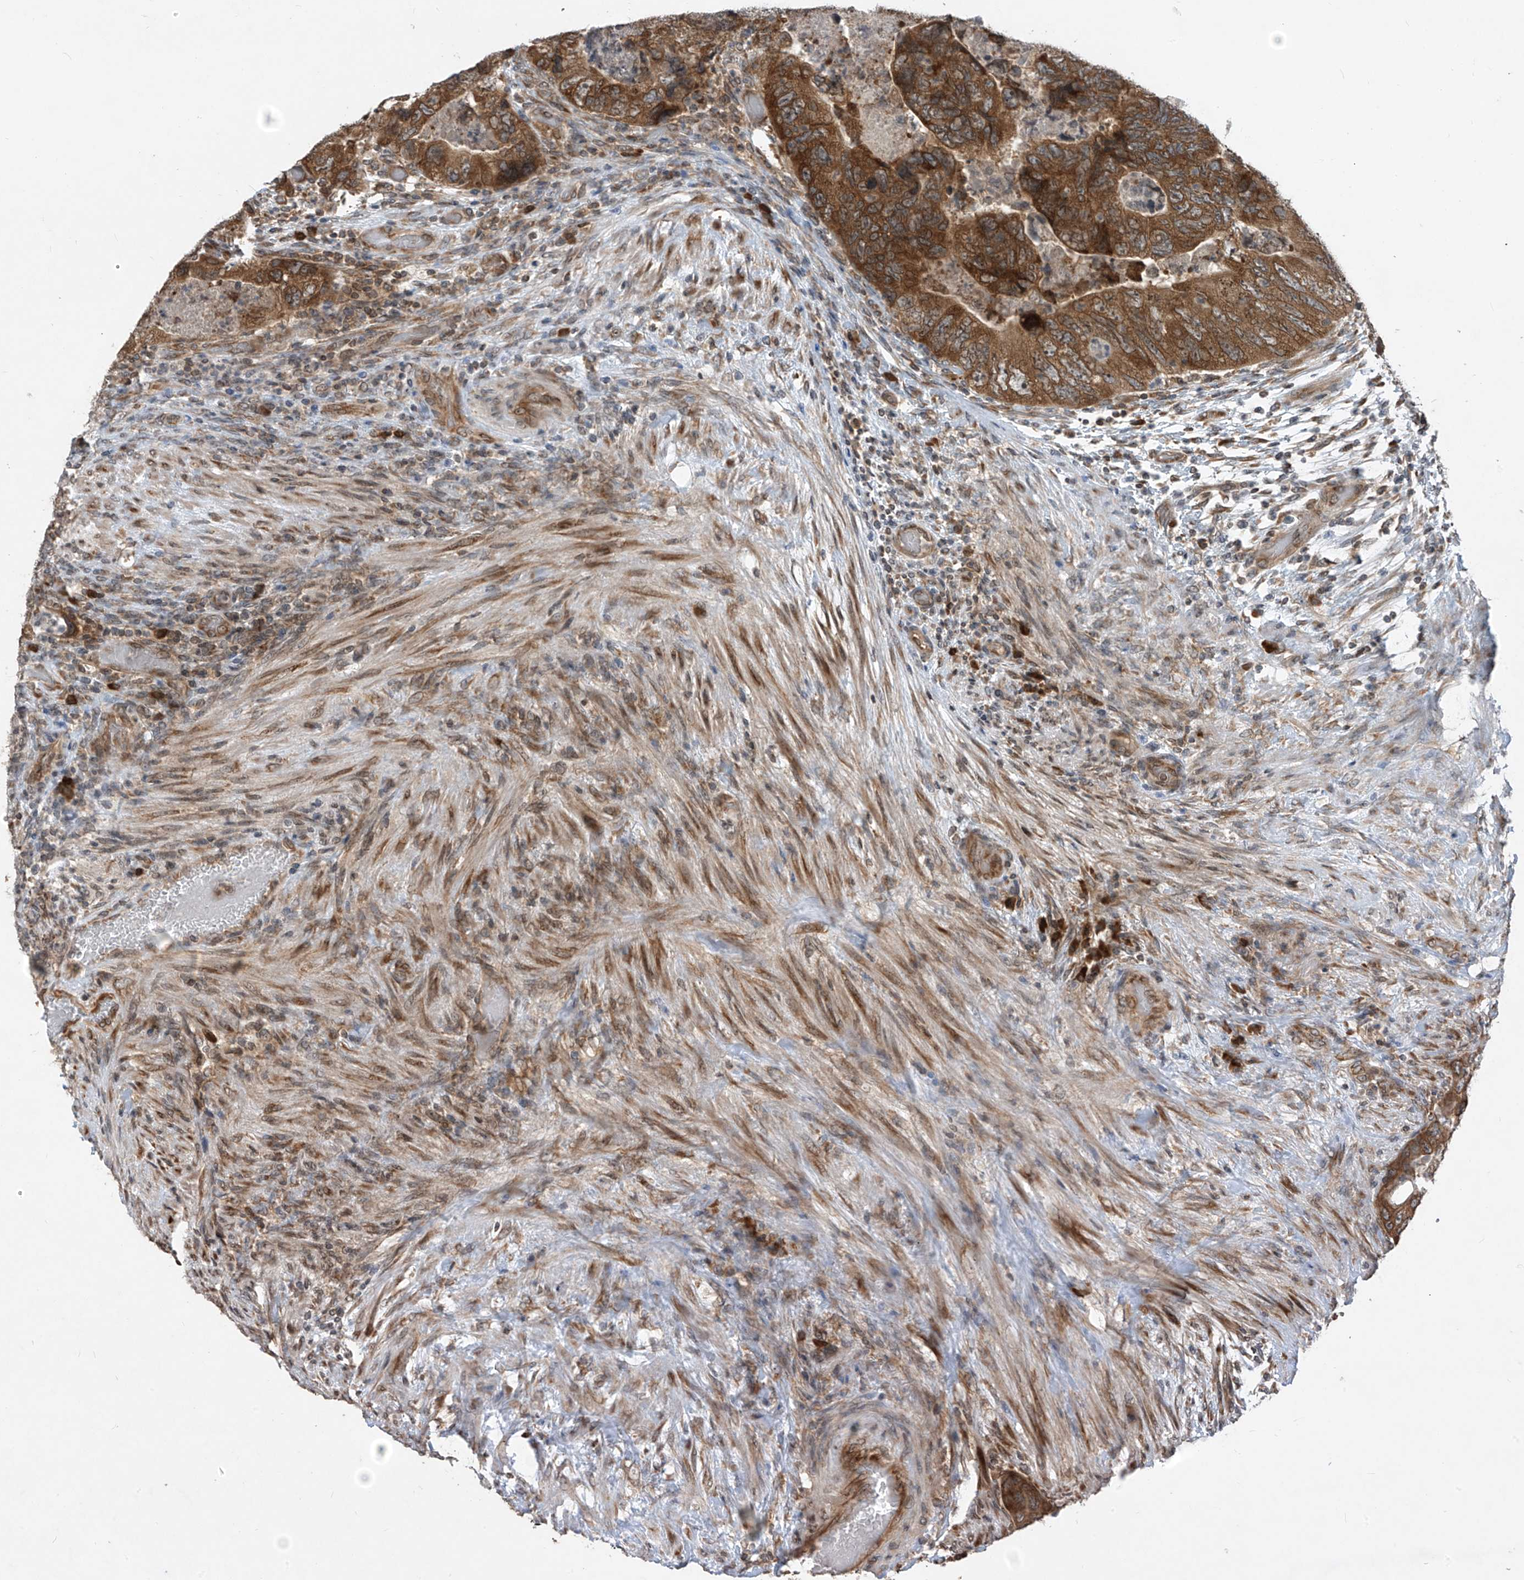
{"staining": {"intensity": "moderate", "quantity": ">75%", "location": "cytoplasmic/membranous"}, "tissue": "colorectal cancer", "cell_type": "Tumor cells", "image_type": "cancer", "snomed": [{"axis": "morphology", "description": "Adenocarcinoma, NOS"}, {"axis": "topography", "description": "Rectum"}], "caption": "Immunohistochemistry histopathology image of neoplastic tissue: colorectal adenocarcinoma stained using IHC demonstrates medium levels of moderate protein expression localized specifically in the cytoplasmic/membranous of tumor cells, appearing as a cytoplasmic/membranous brown color.", "gene": "RPL34", "patient": {"sex": "male", "age": 63}}